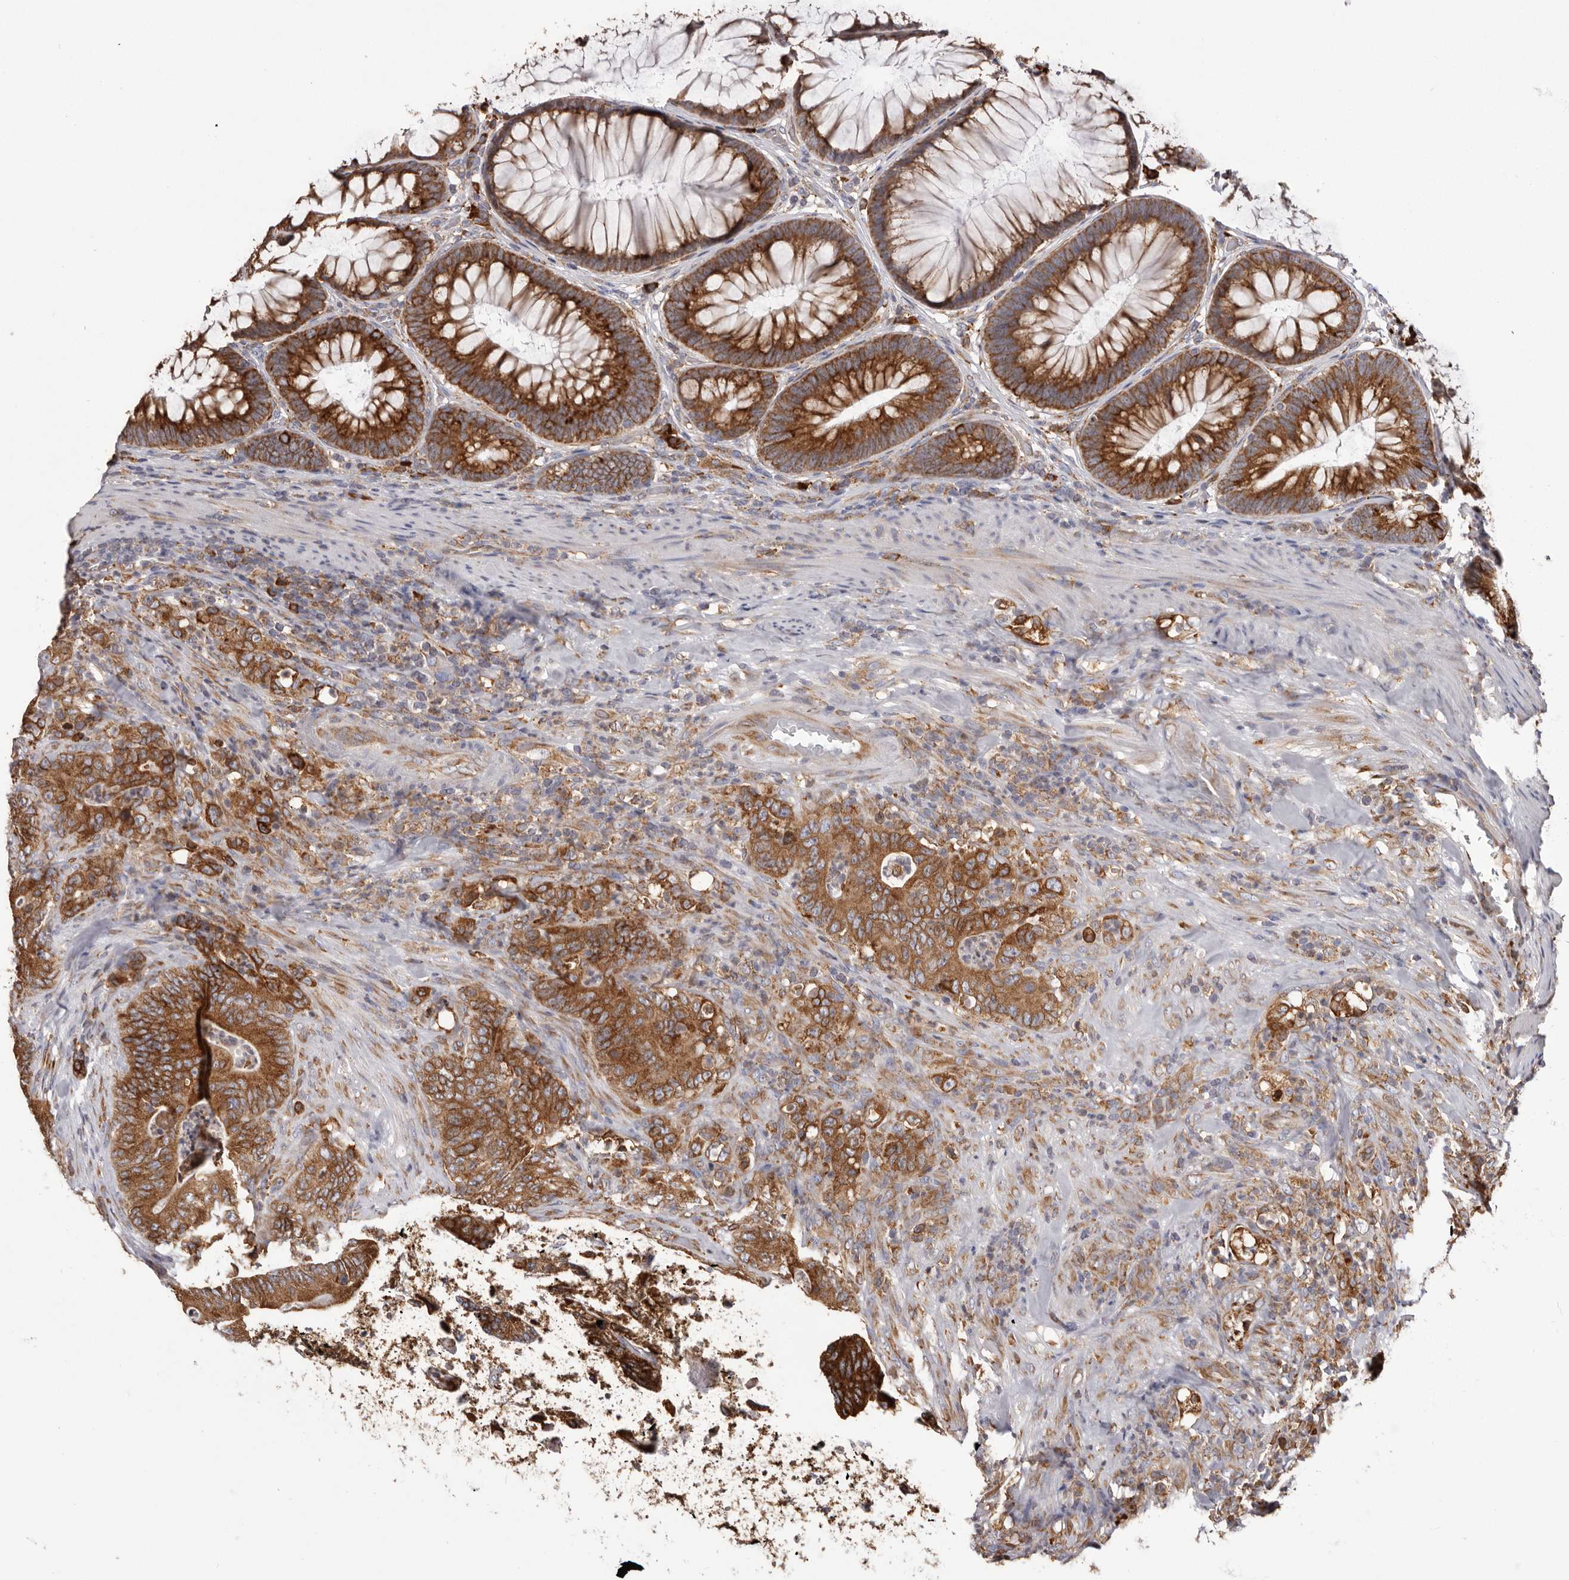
{"staining": {"intensity": "strong", "quantity": ">75%", "location": "cytoplasmic/membranous"}, "tissue": "colorectal cancer", "cell_type": "Tumor cells", "image_type": "cancer", "snomed": [{"axis": "morphology", "description": "Normal tissue, NOS"}, {"axis": "topography", "description": "Colon"}], "caption": "This image reveals immunohistochemistry staining of human colorectal cancer, with high strong cytoplasmic/membranous staining in about >75% of tumor cells.", "gene": "QRSL1", "patient": {"sex": "female", "age": 82}}